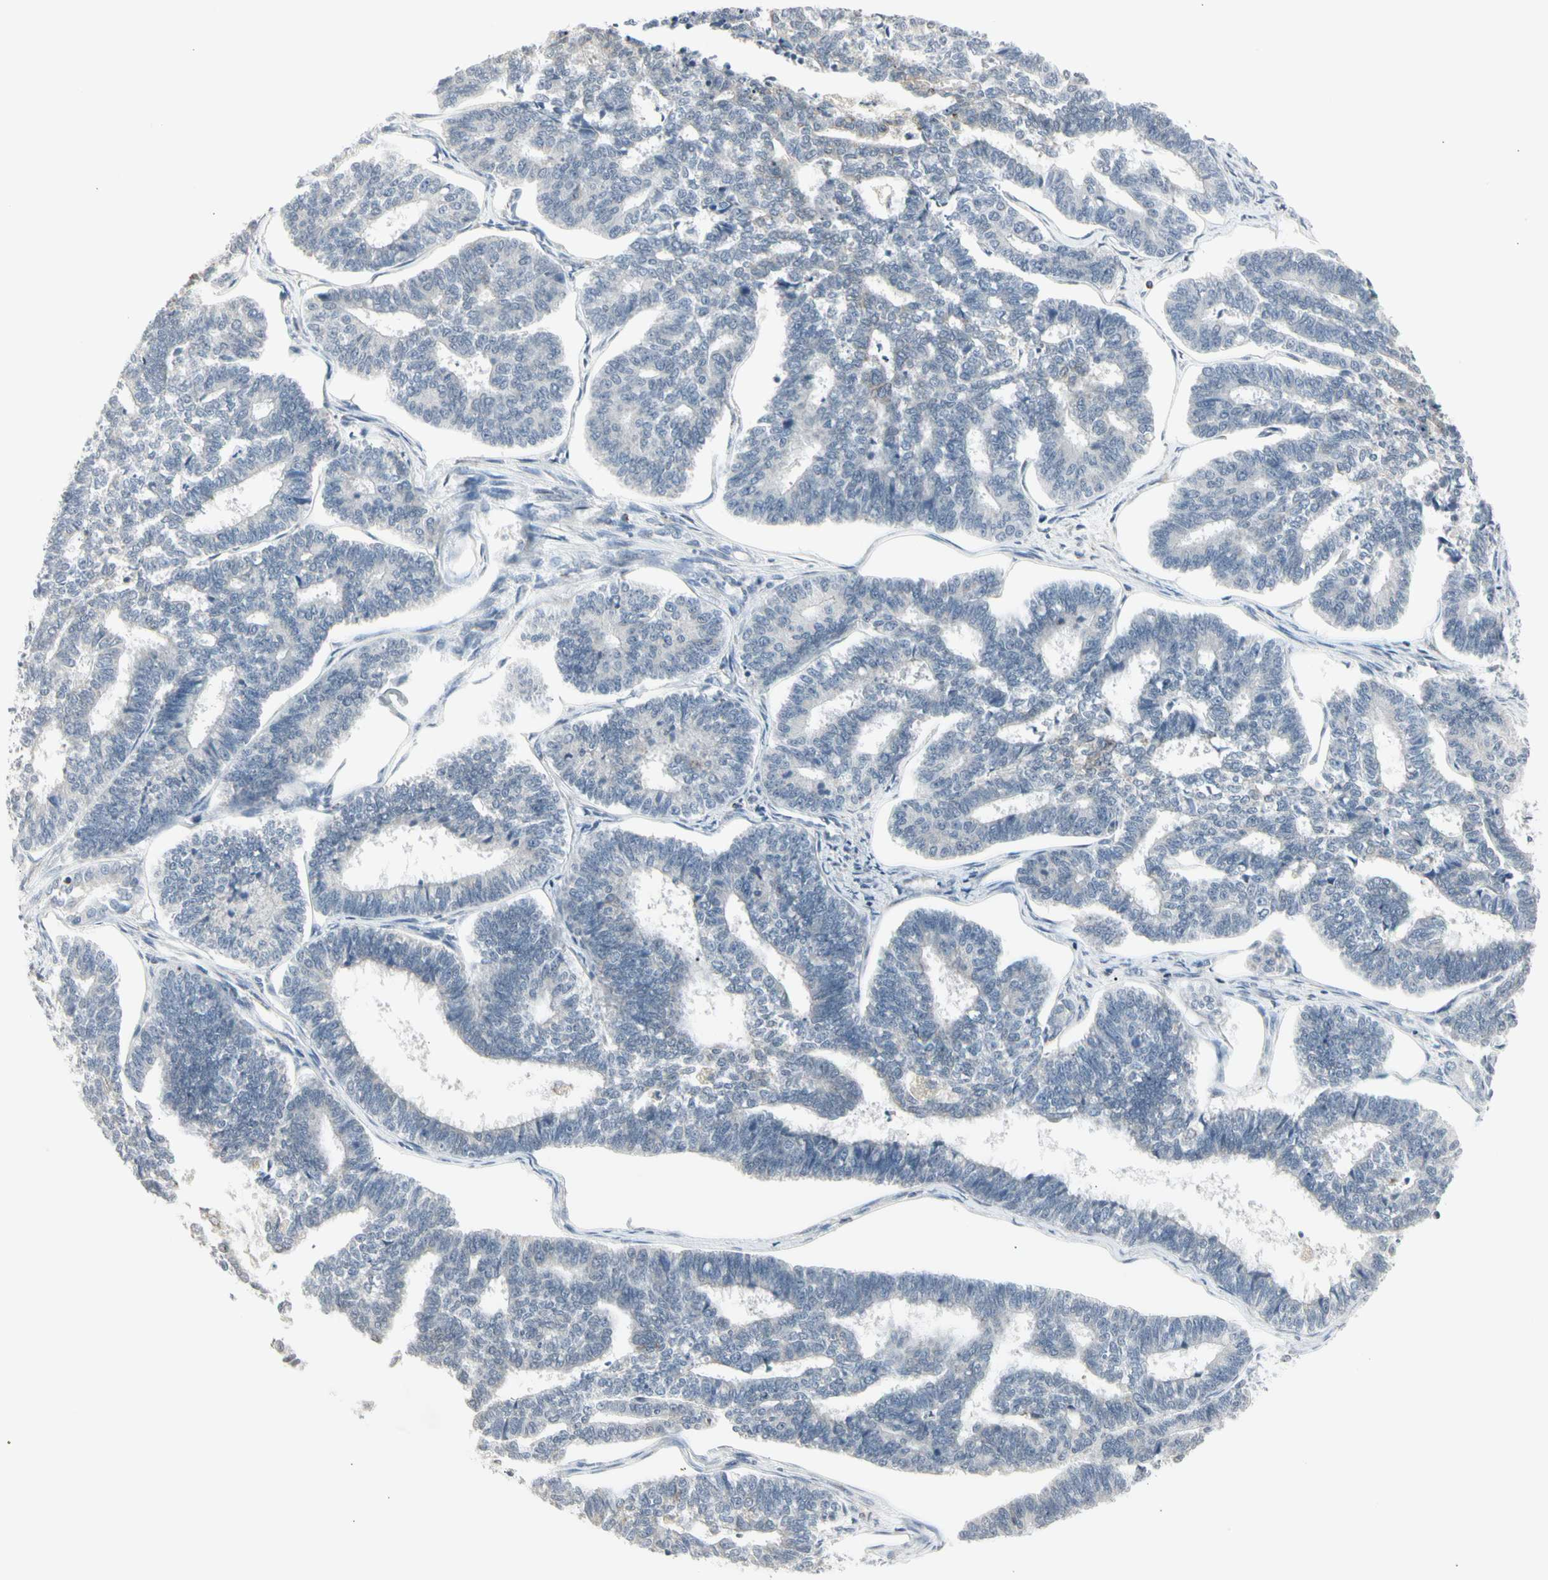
{"staining": {"intensity": "negative", "quantity": "none", "location": "none"}, "tissue": "endometrial cancer", "cell_type": "Tumor cells", "image_type": "cancer", "snomed": [{"axis": "morphology", "description": "Adenocarcinoma, NOS"}, {"axis": "topography", "description": "Endometrium"}], "caption": "Micrograph shows no protein staining in tumor cells of endometrial adenocarcinoma tissue.", "gene": "TMEM176A", "patient": {"sex": "female", "age": 70}}